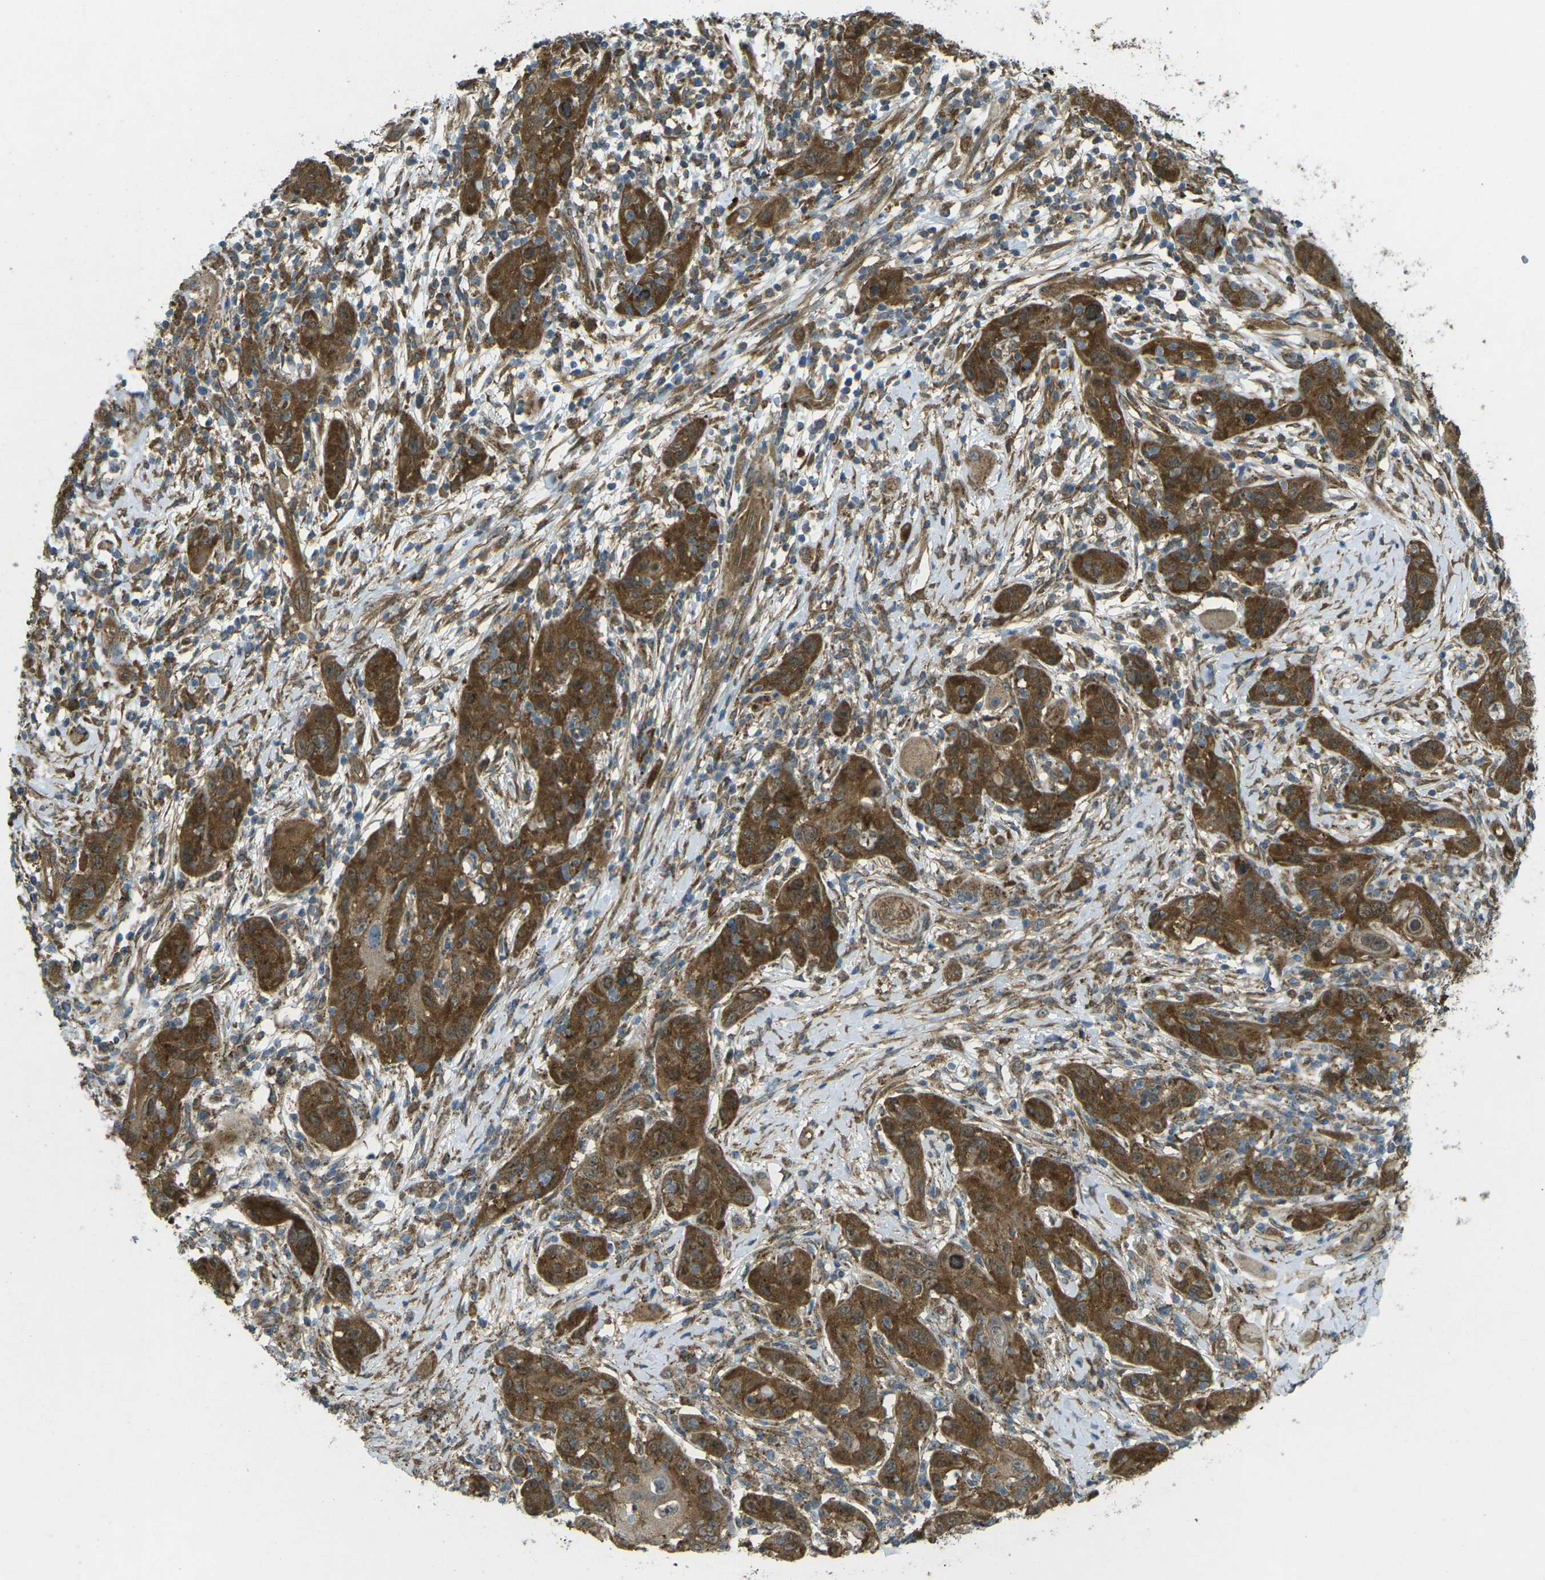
{"staining": {"intensity": "strong", "quantity": ">75%", "location": "cytoplasmic/membranous"}, "tissue": "skin cancer", "cell_type": "Tumor cells", "image_type": "cancer", "snomed": [{"axis": "morphology", "description": "Squamous cell carcinoma, NOS"}, {"axis": "topography", "description": "Skin"}], "caption": "IHC micrograph of human skin squamous cell carcinoma stained for a protein (brown), which exhibits high levels of strong cytoplasmic/membranous staining in about >75% of tumor cells.", "gene": "CHMP3", "patient": {"sex": "female", "age": 88}}